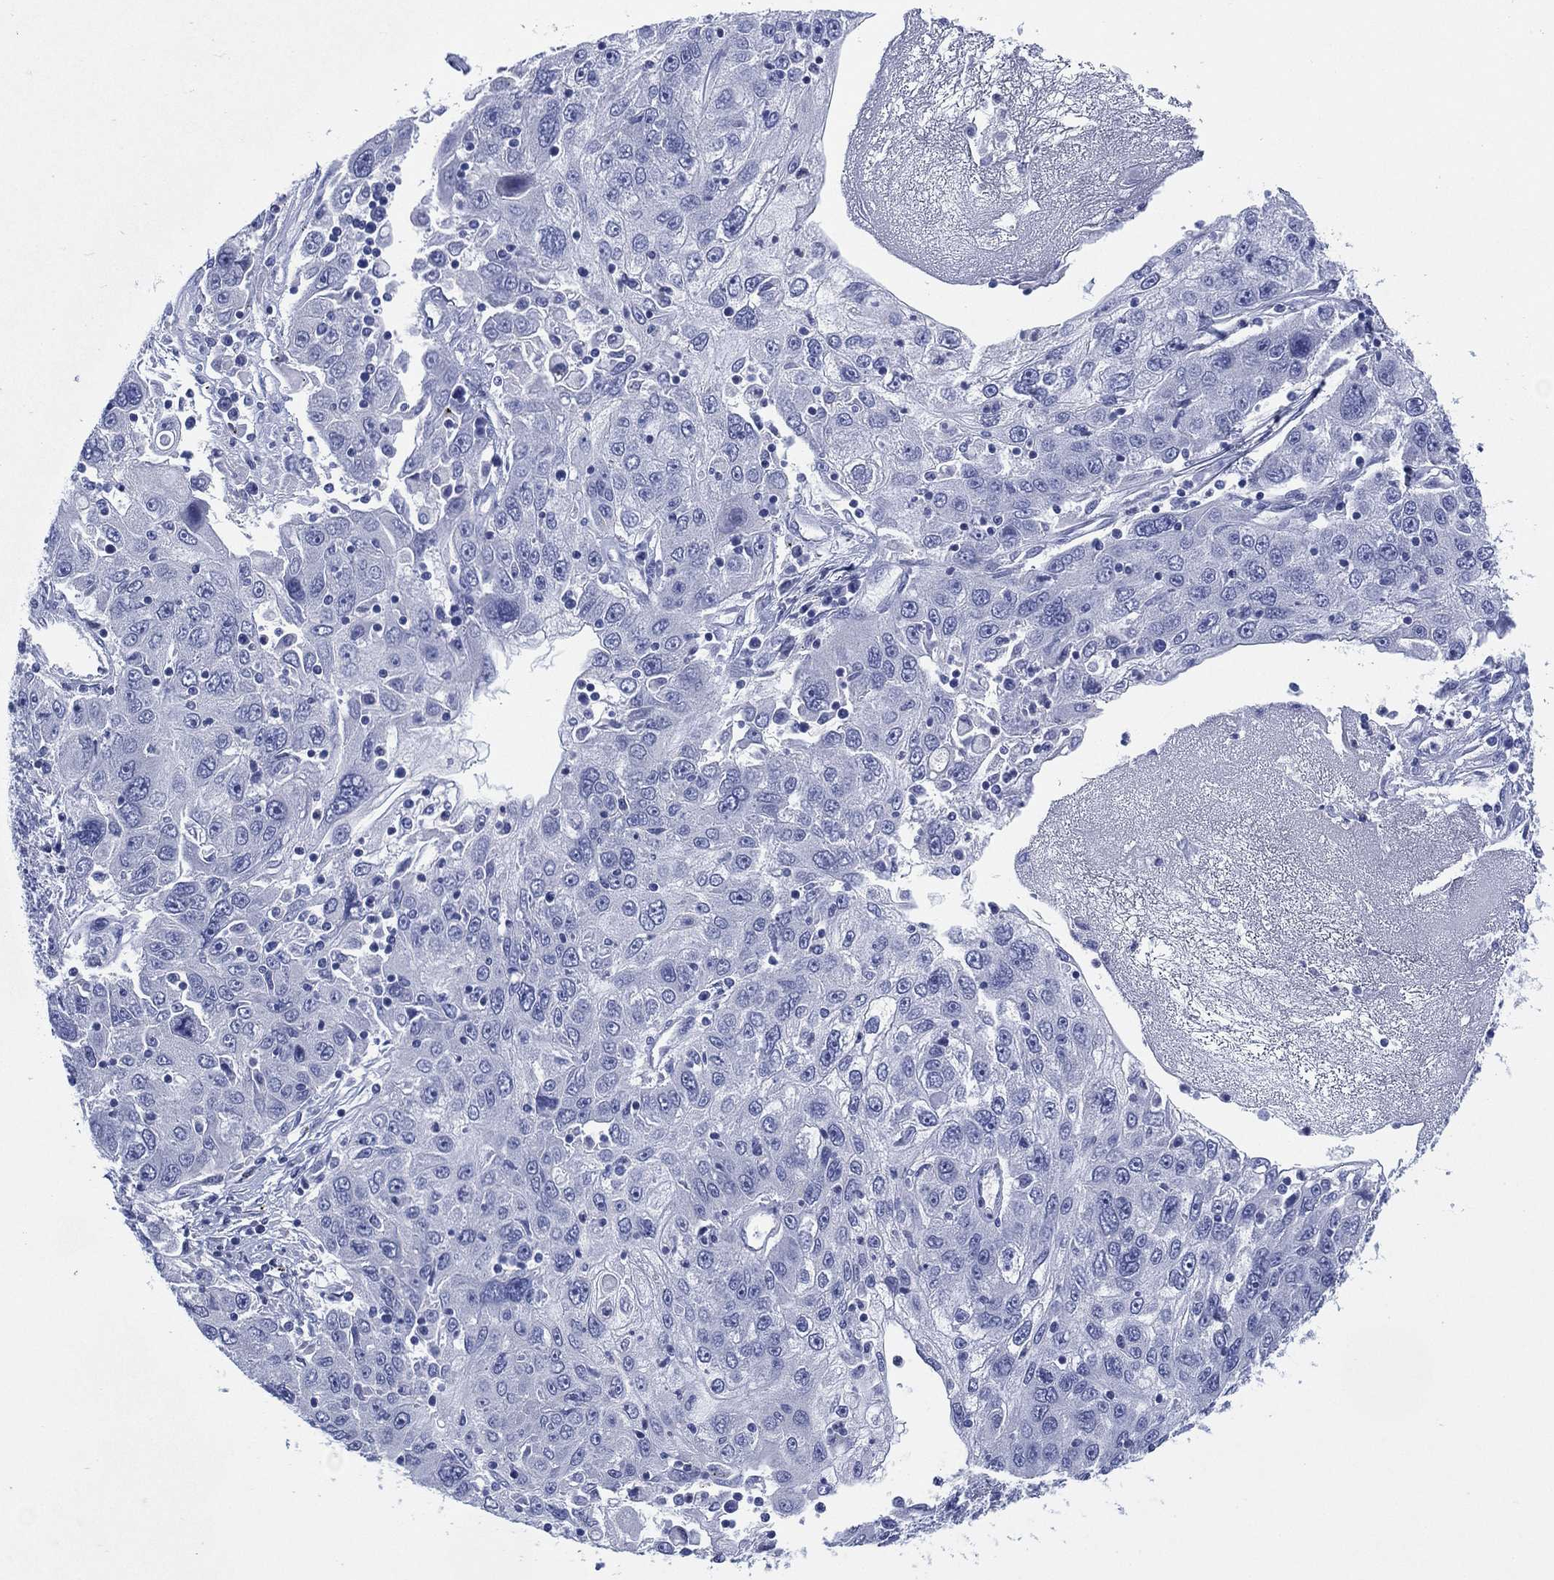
{"staining": {"intensity": "negative", "quantity": "none", "location": "none"}, "tissue": "stomach cancer", "cell_type": "Tumor cells", "image_type": "cancer", "snomed": [{"axis": "morphology", "description": "Adenocarcinoma, NOS"}, {"axis": "topography", "description": "Stomach"}], "caption": "Tumor cells are negative for brown protein staining in stomach cancer.", "gene": "SLC9C2", "patient": {"sex": "male", "age": 56}}